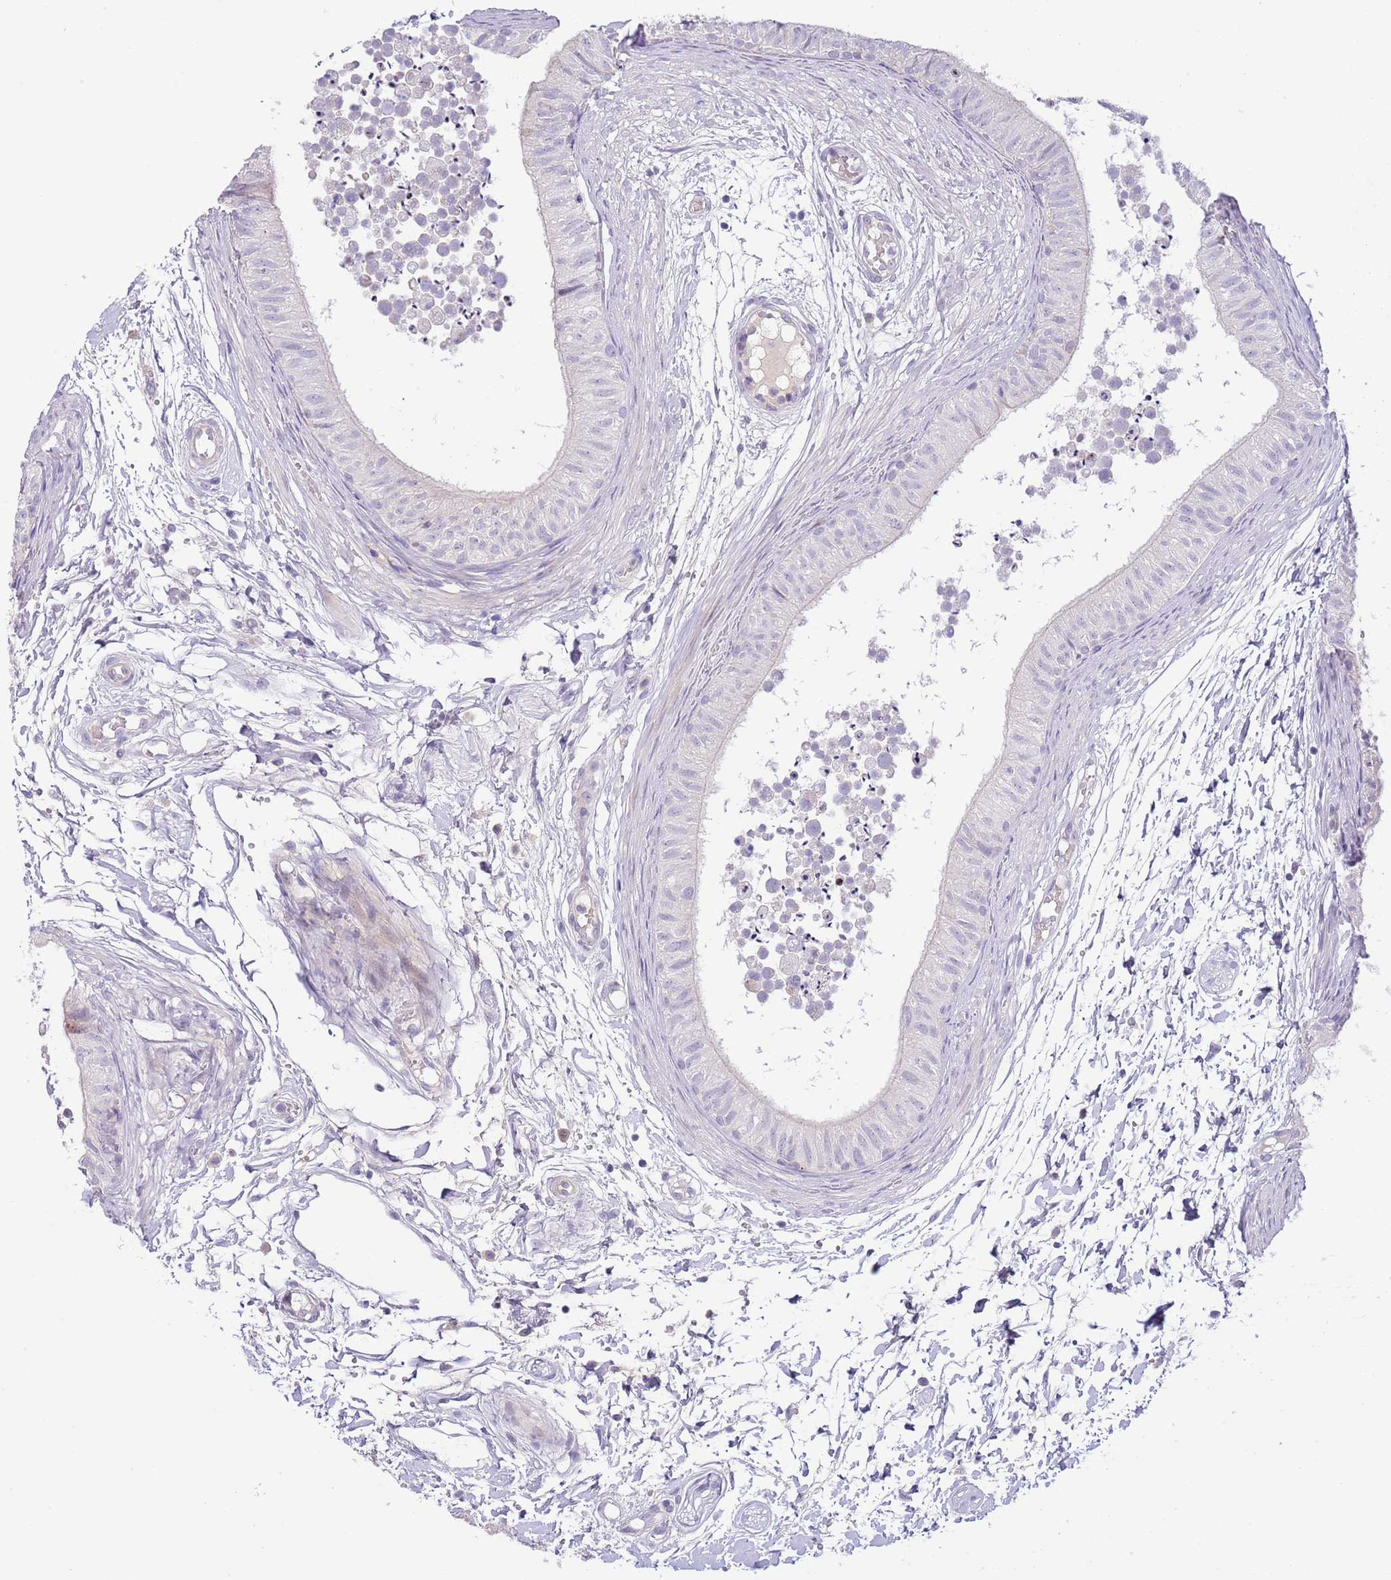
{"staining": {"intensity": "negative", "quantity": "none", "location": "none"}, "tissue": "epididymis", "cell_type": "Glandular cells", "image_type": "normal", "snomed": [{"axis": "morphology", "description": "Normal tissue, NOS"}, {"axis": "topography", "description": "Epididymis"}], "caption": "The immunohistochemistry photomicrograph has no significant positivity in glandular cells of epididymis.", "gene": "ABHD17A", "patient": {"sex": "male", "age": 15}}